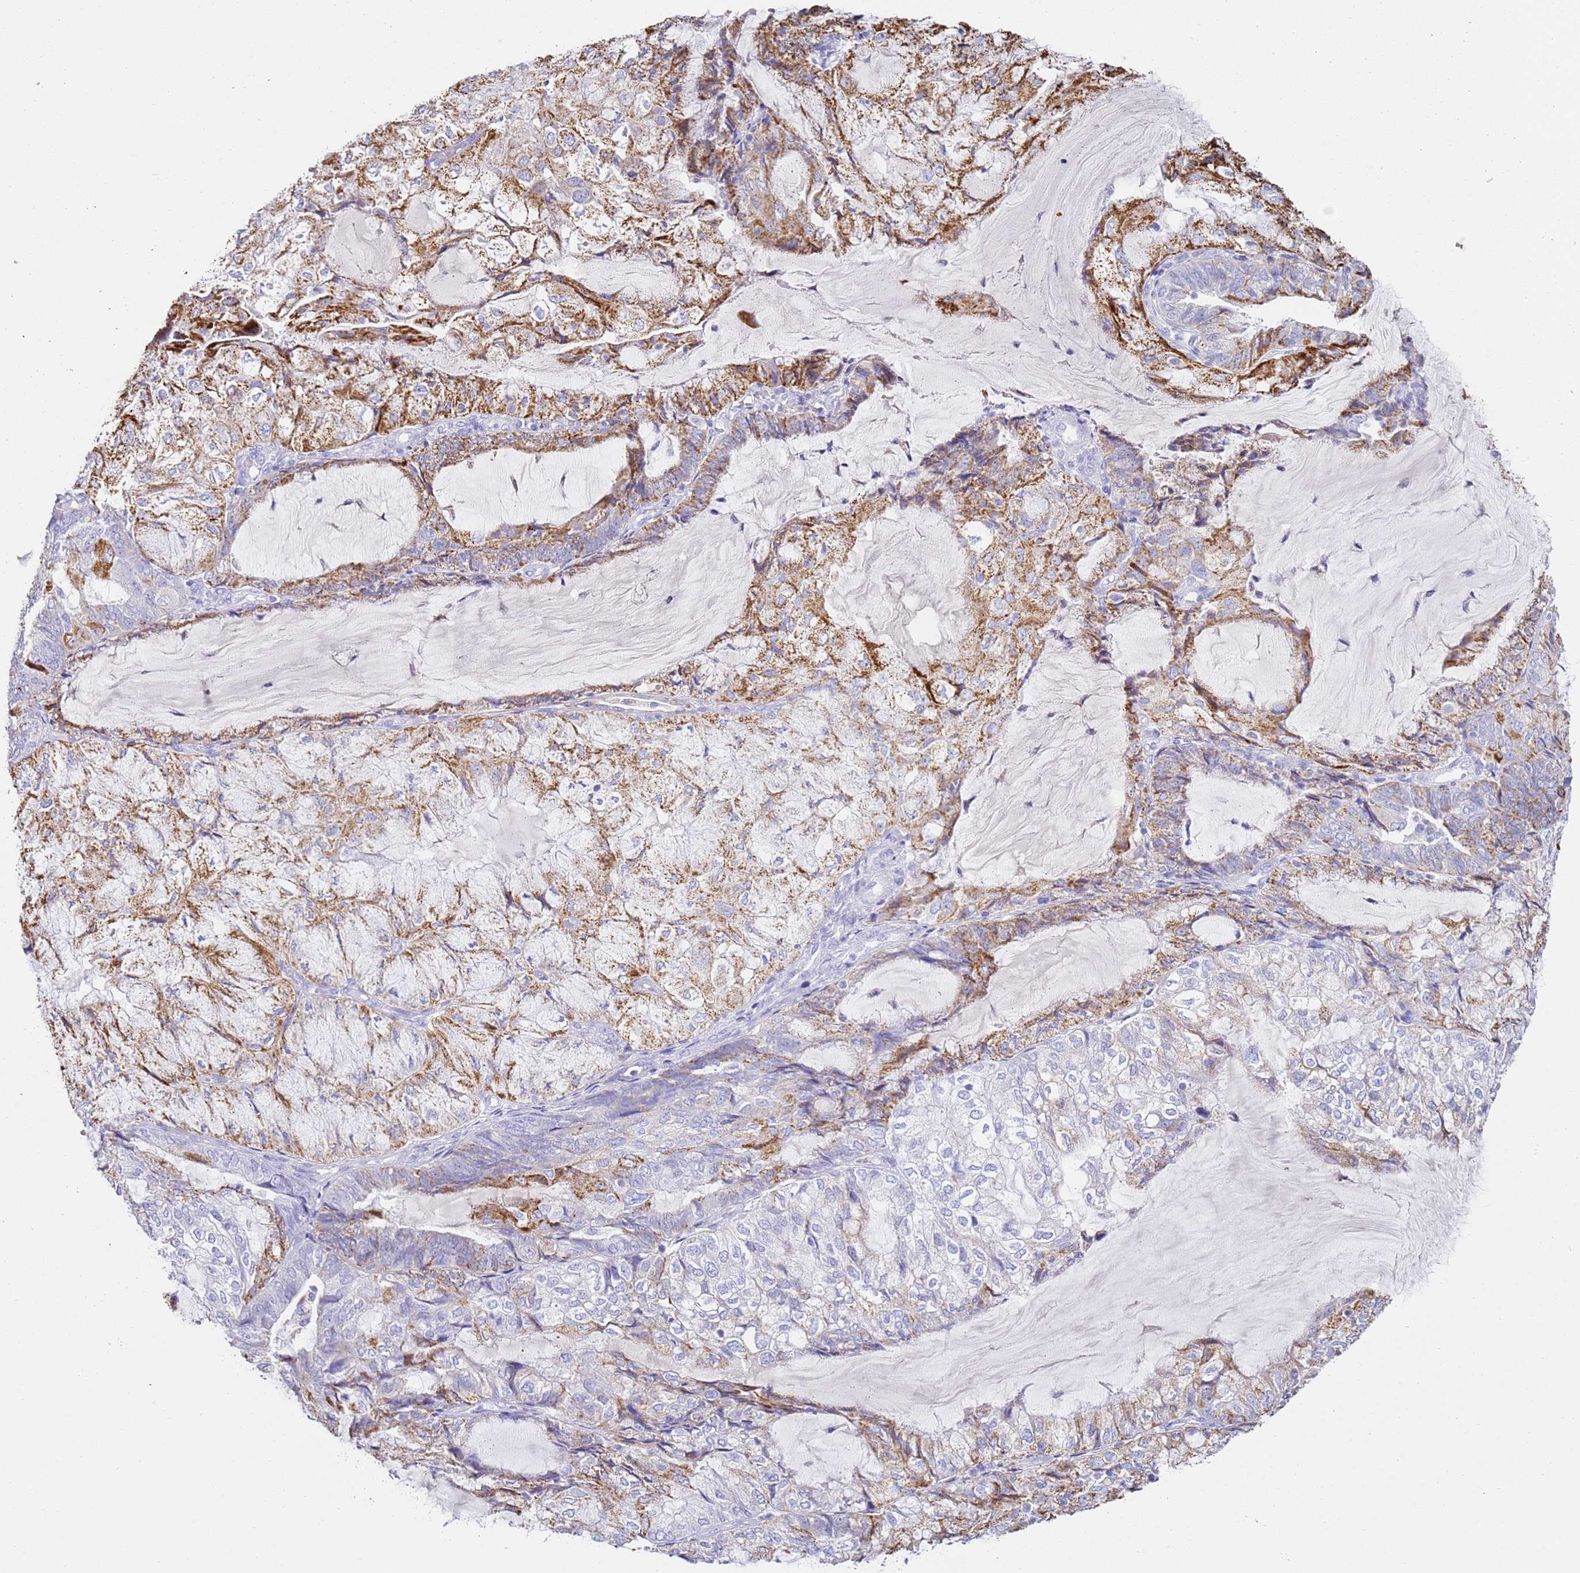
{"staining": {"intensity": "moderate", "quantity": "25%-75%", "location": "cytoplasmic/membranous"}, "tissue": "endometrial cancer", "cell_type": "Tumor cells", "image_type": "cancer", "snomed": [{"axis": "morphology", "description": "Adenocarcinoma, NOS"}, {"axis": "topography", "description": "Endometrium"}], "caption": "Adenocarcinoma (endometrial) stained with immunohistochemistry (IHC) displays moderate cytoplasmic/membranous staining in approximately 25%-75% of tumor cells.", "gene": "PTBP2", "patient": {"sex": "female", "age": 81}}